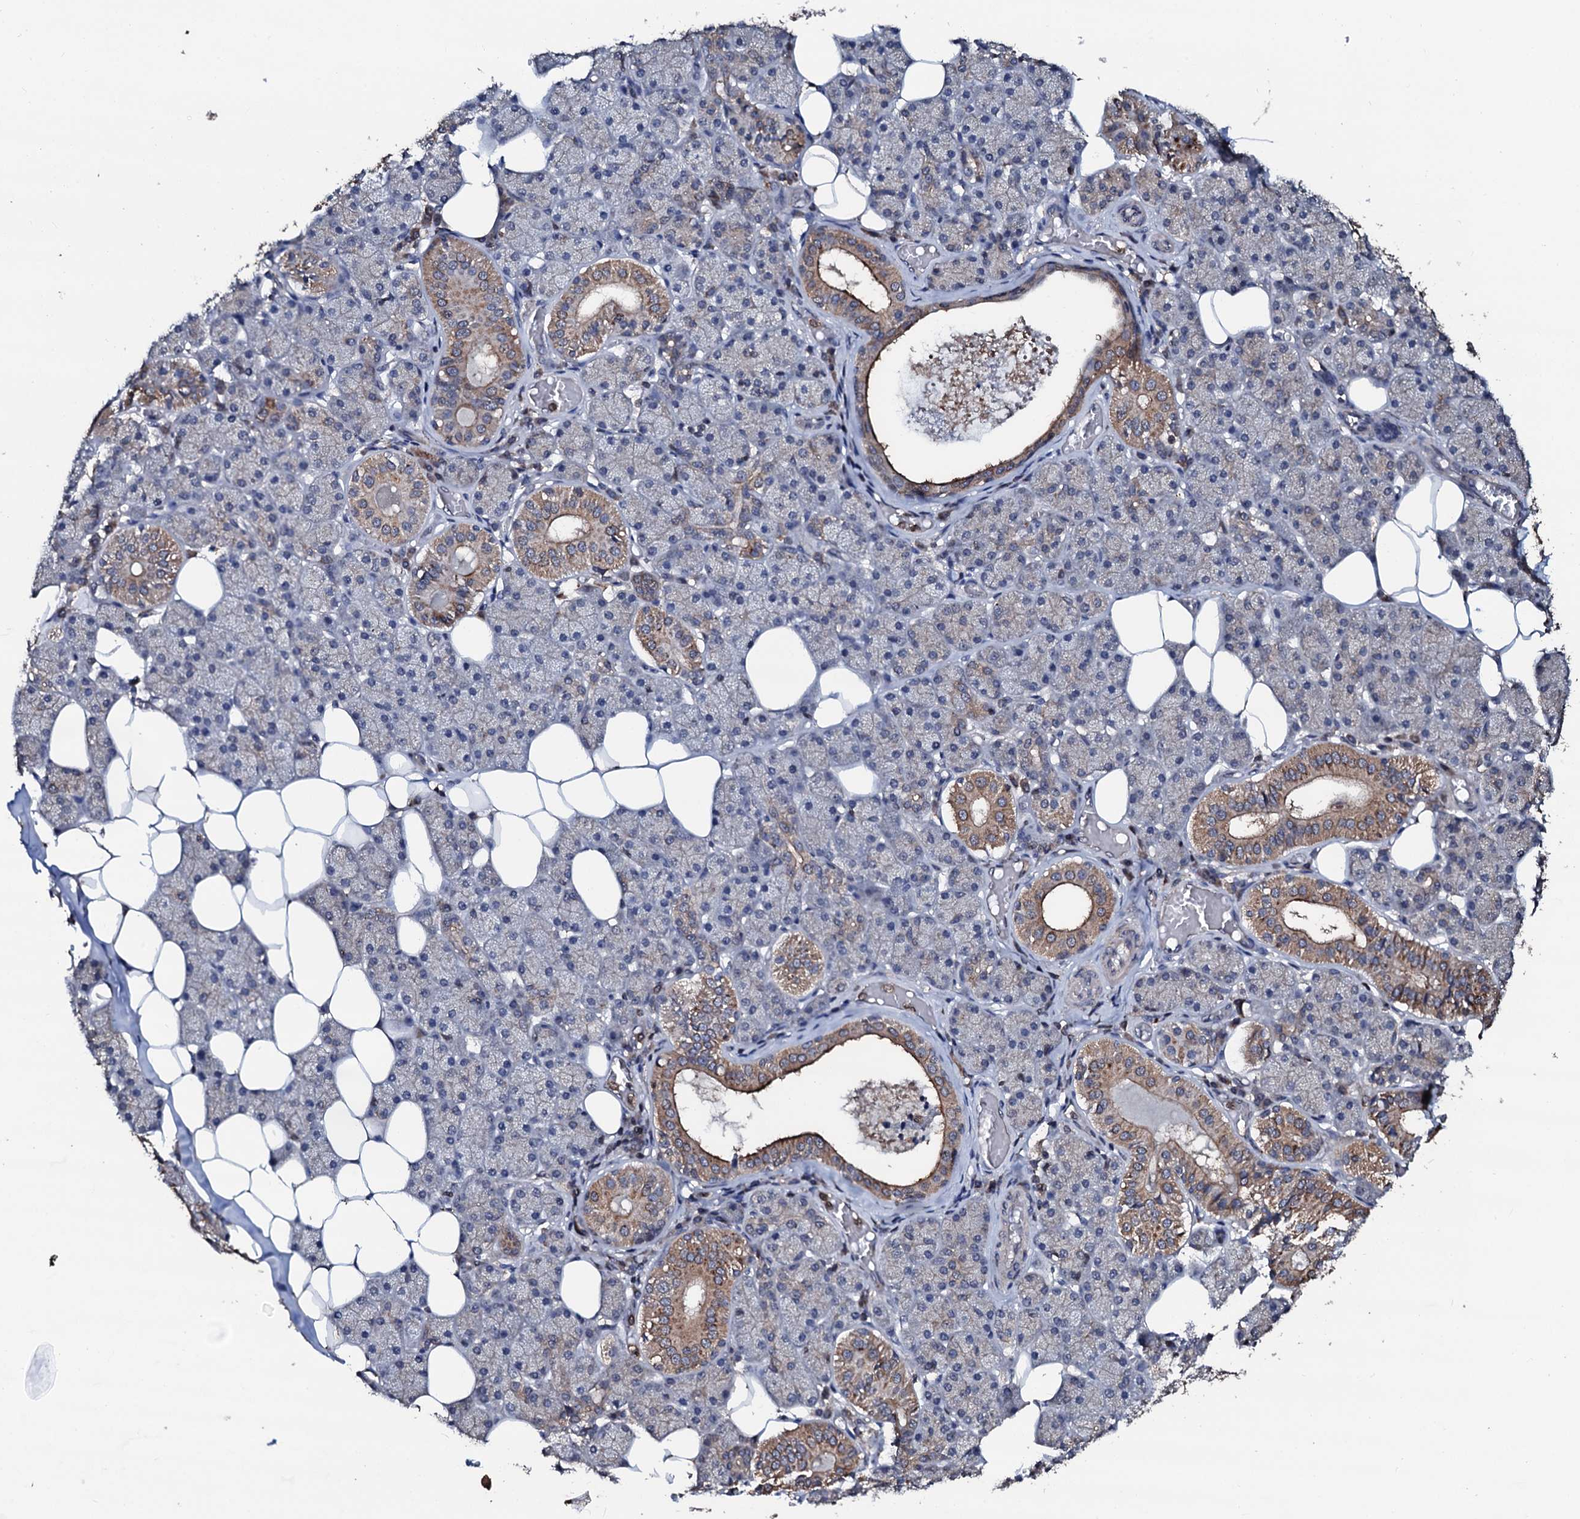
{"staining": {"intensity": "strong", "quantity": "25%-75%", "location": "cytoplasmic/membranous"}, "tissue": "salivary gland", "cell_type": "Glandular cells", "image_type": "normal", "snomed": [{"axis": "morphology", "description": "Normal tissue, NOS"}, {"axis": "topography", "description": "Salivary gland"}], "caption": "The photomicrograph reveals a brown stain indicating the presence of a protein in the cytoplasmic/membranous of glandular cells in salivary gland. The staining was performed using DAB, with brown indicating positive protein expression. Nuclei are stained blue with hematoxylin.", "gene": "SDHAF2", "patient": {"sex": "female", "age": 33}}